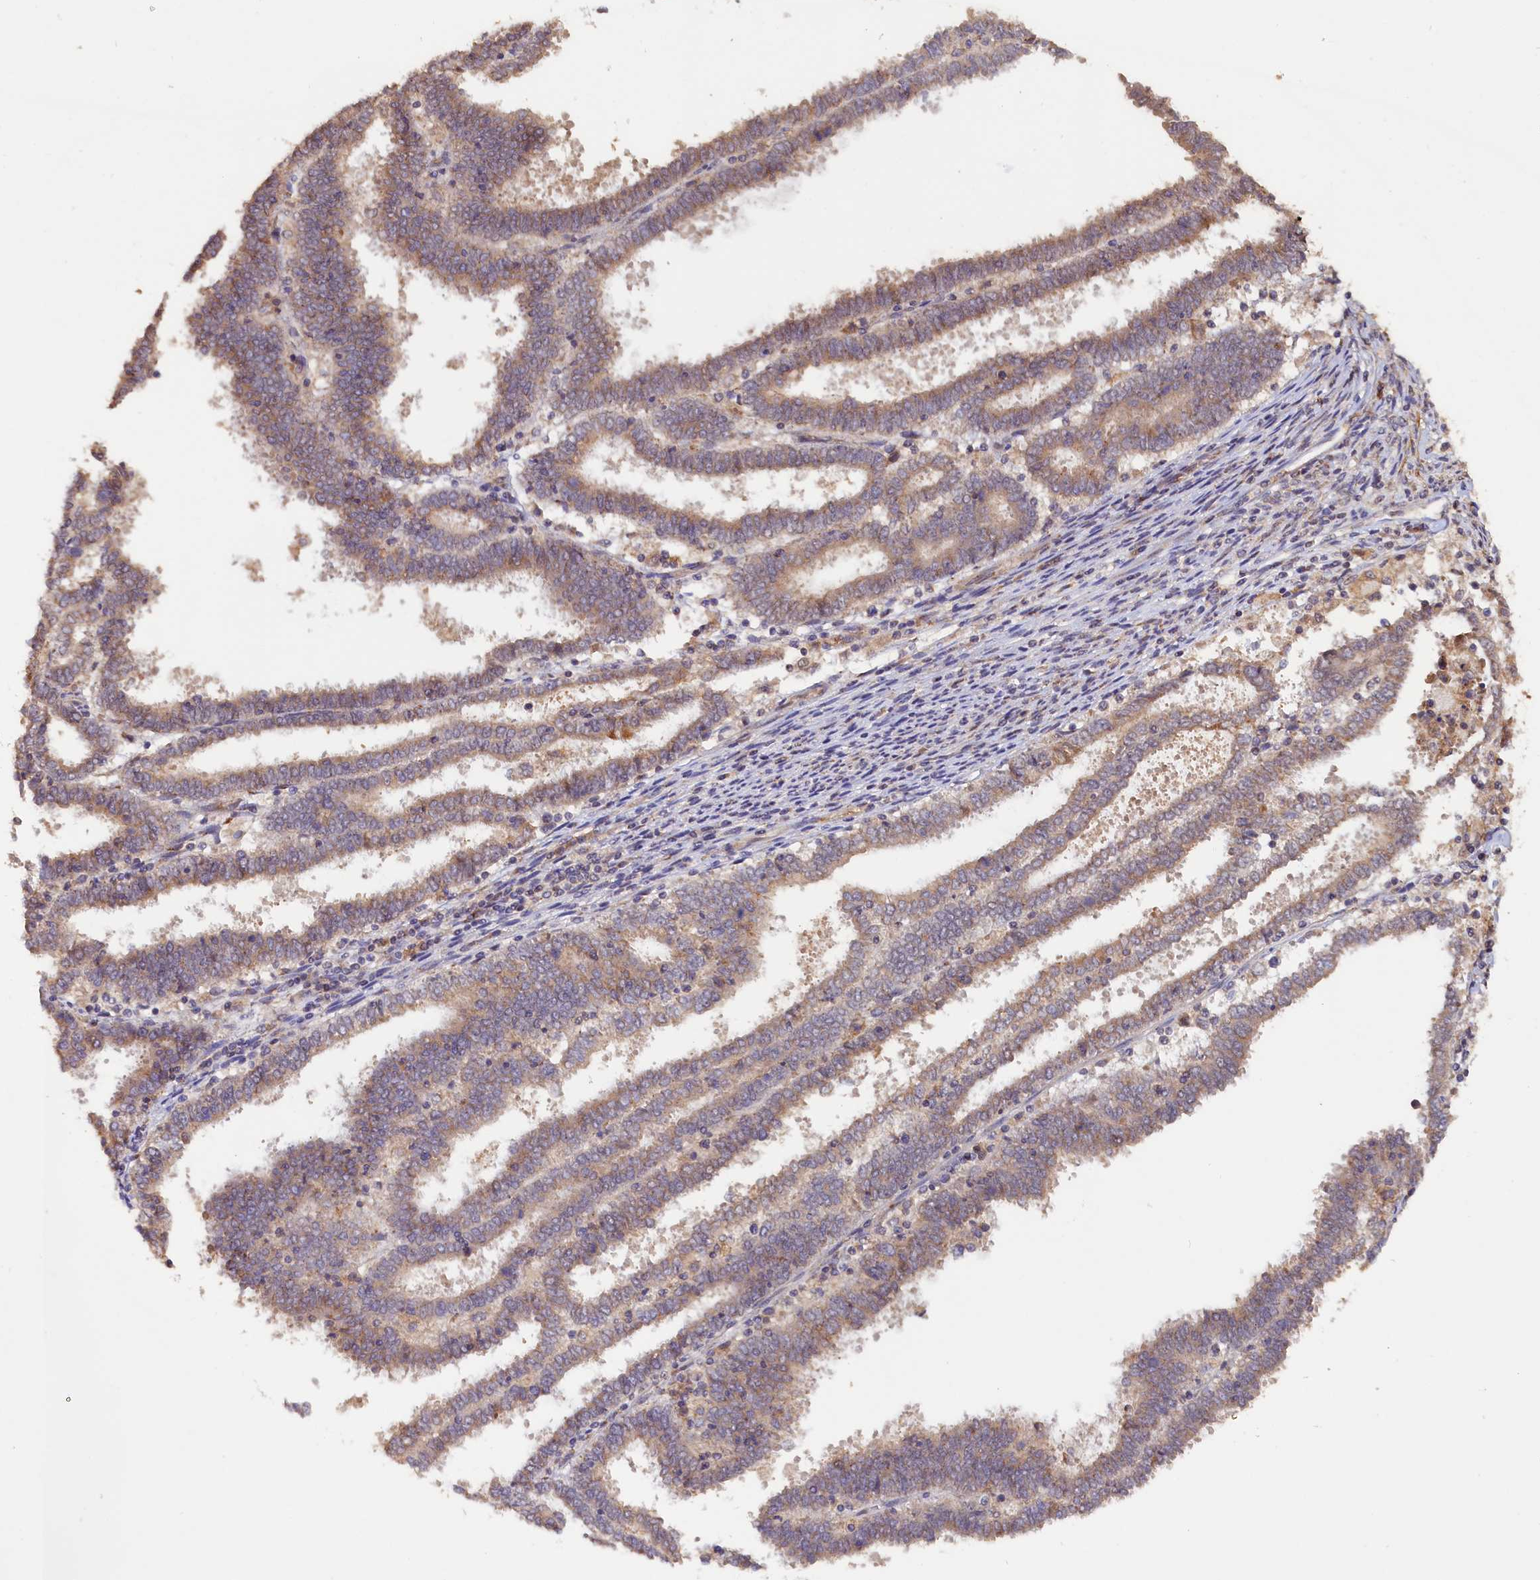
{"staining": {"intensity": "moderate", "quantity": ">75%", "location": "cytoplasmic/membranous"}, "tissue": "endometrial cancer", "cell_type": "Tumor cells", "image_type": "cancer", "snomed": [{"axis": "morphology", "description": "Adenocarcinoma, NOS"}, {"axis": "topography", "description": "Uterus"}], "caption": "The photomicrograph reveals immunohistochemical staining of endometrial cancer (adenocarcinoma). There is moderate cytoplasmic/membranous expression is appreciated in approximately >75% of tumor cells. (Stains: DAB (3,3'-diaminobenzidine) in brown, nuclei in blue, Microscopy: brightfield microscopy at high magnification).", "gene": "TANGO6", "patient": {"sex": "female", "age": 83}}